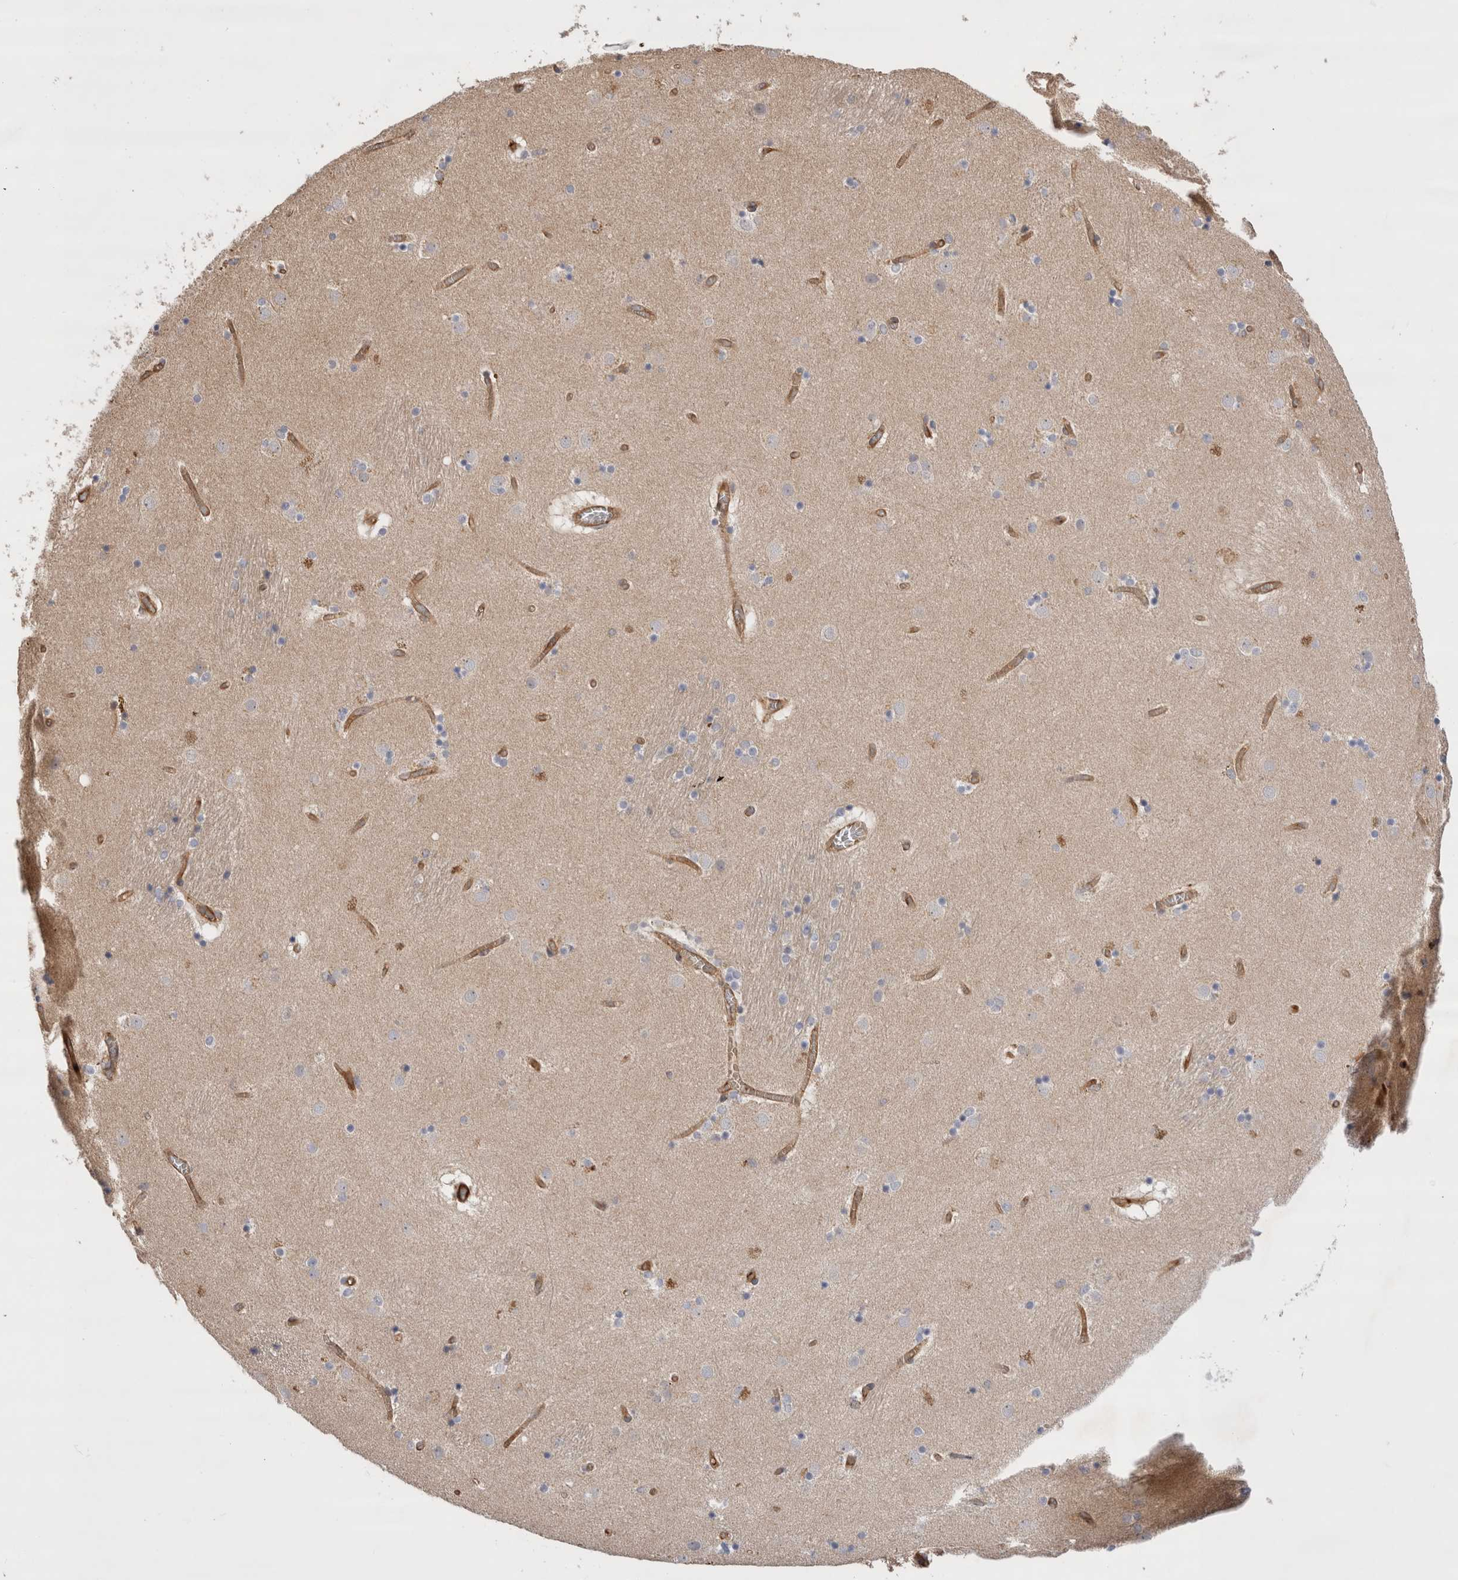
{"staining": {"intensity": "negative", "quantity": "none", "location": "none"}, "tissue": "caudate", "cell_type": "Glial cells", "image_type": "normal", "snomed": [{"axis": "morphology", "description": "Normal tissue, NOS"}, {"axis": "topography", "description": "Lateral ventricle wall"}], "caption": "A high-resolution image shows immunohistochemistry (IHC) staining of benign caudate, which reveals no significant positivity in glial cells. (DAB immunohistochemistry, high magnification).", "gene": "BNIP2", "patient": {"sex": "male", "age": 70}}